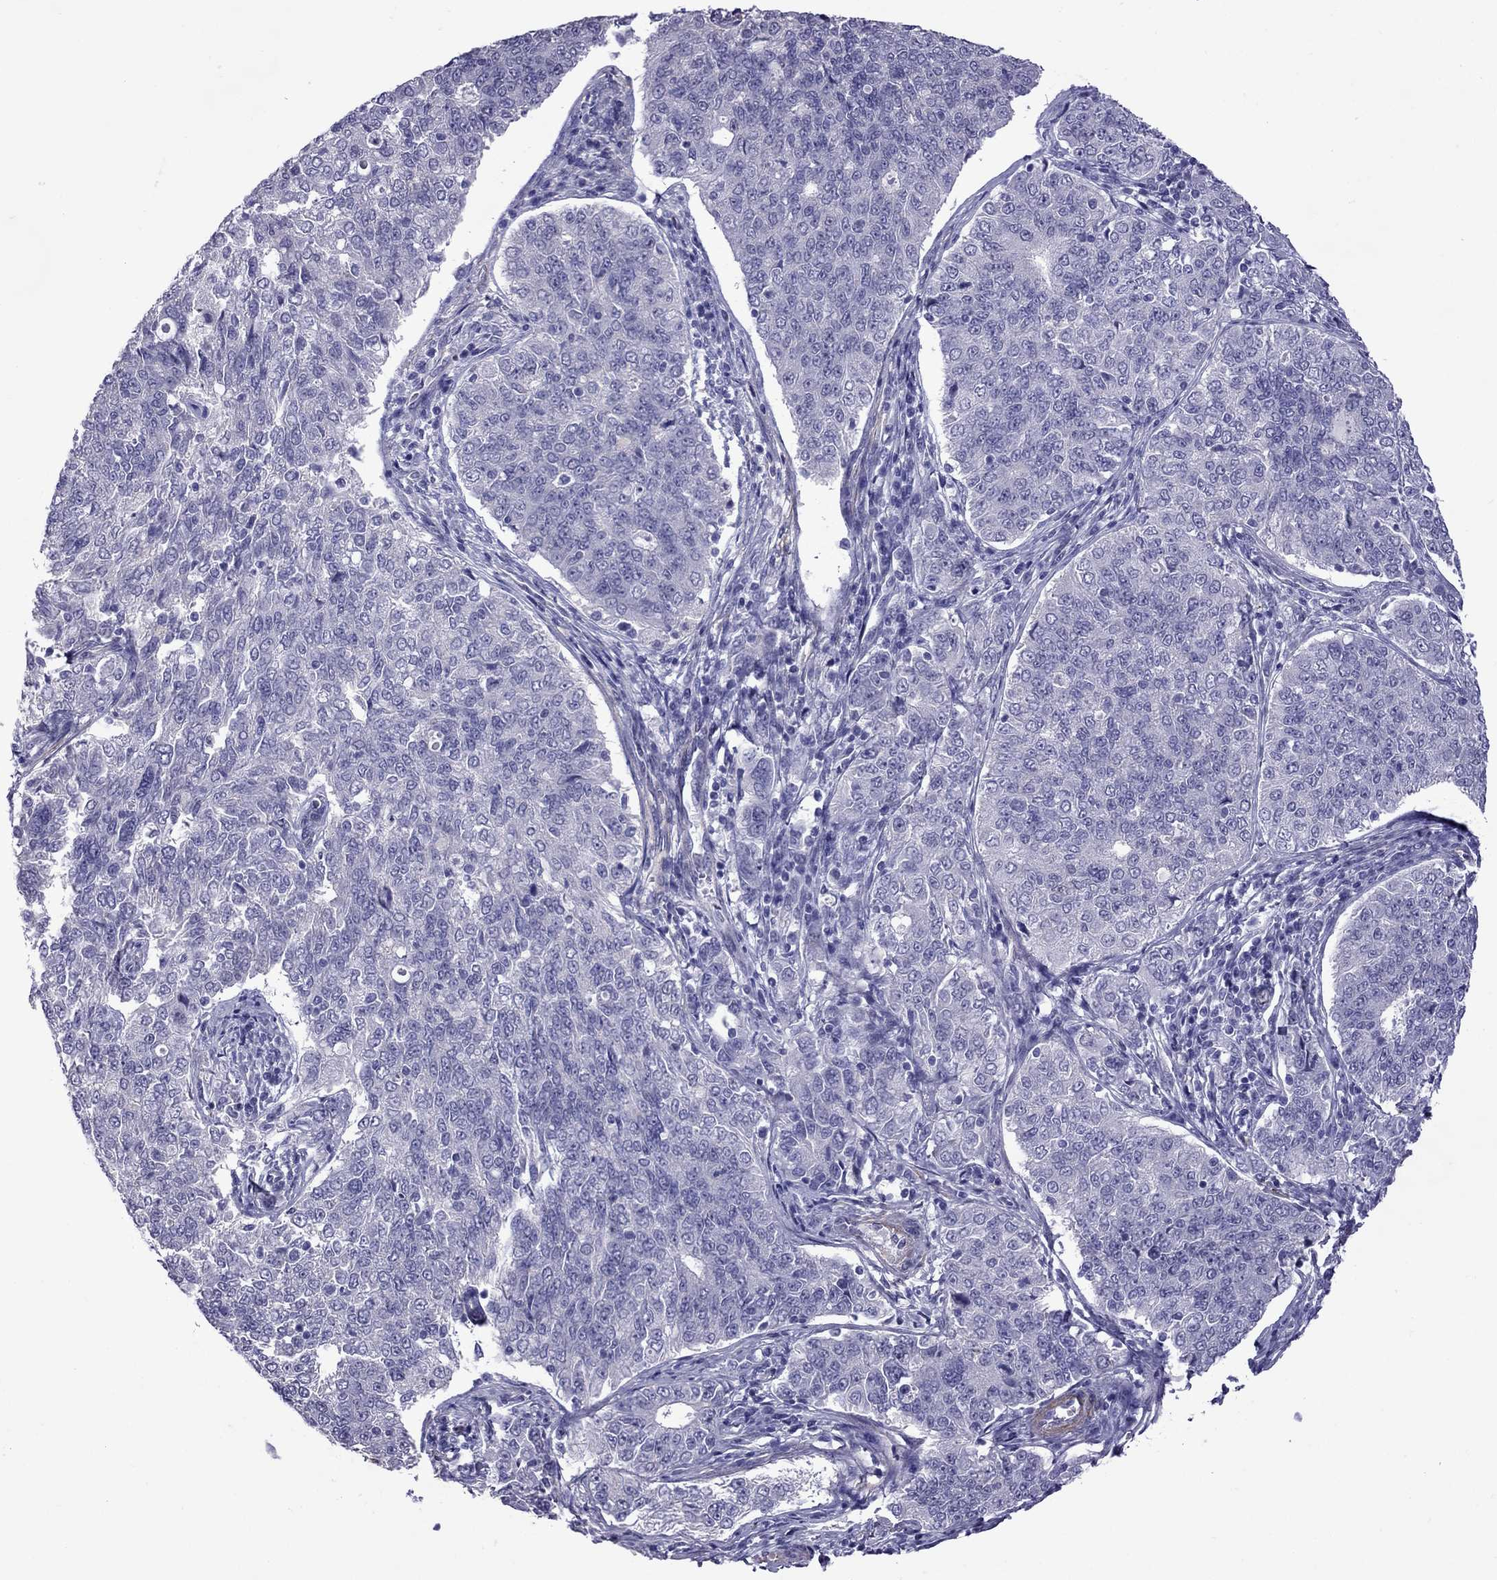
{"staining": {"intensity": "negative", "quantity": "none", "location": "none"}, "tissue": "endometrial cancer", "cell_type": "Tumor cells", "image_type": "cancer", "snomed": [{"axis": "morphology", "description": "Adenocarcinoma, NOS"}, {"axis": "topography", "description": "Endometrium"}], "caption": "DAB (3,3'-diaminobenzidine) immunohistochemical staining of adenocarcinoma (endometrial) demonstrates no significant expression in tumor cells.", "gene": "CHRNA5", "patient": {"sex": "female", "age": 43}}